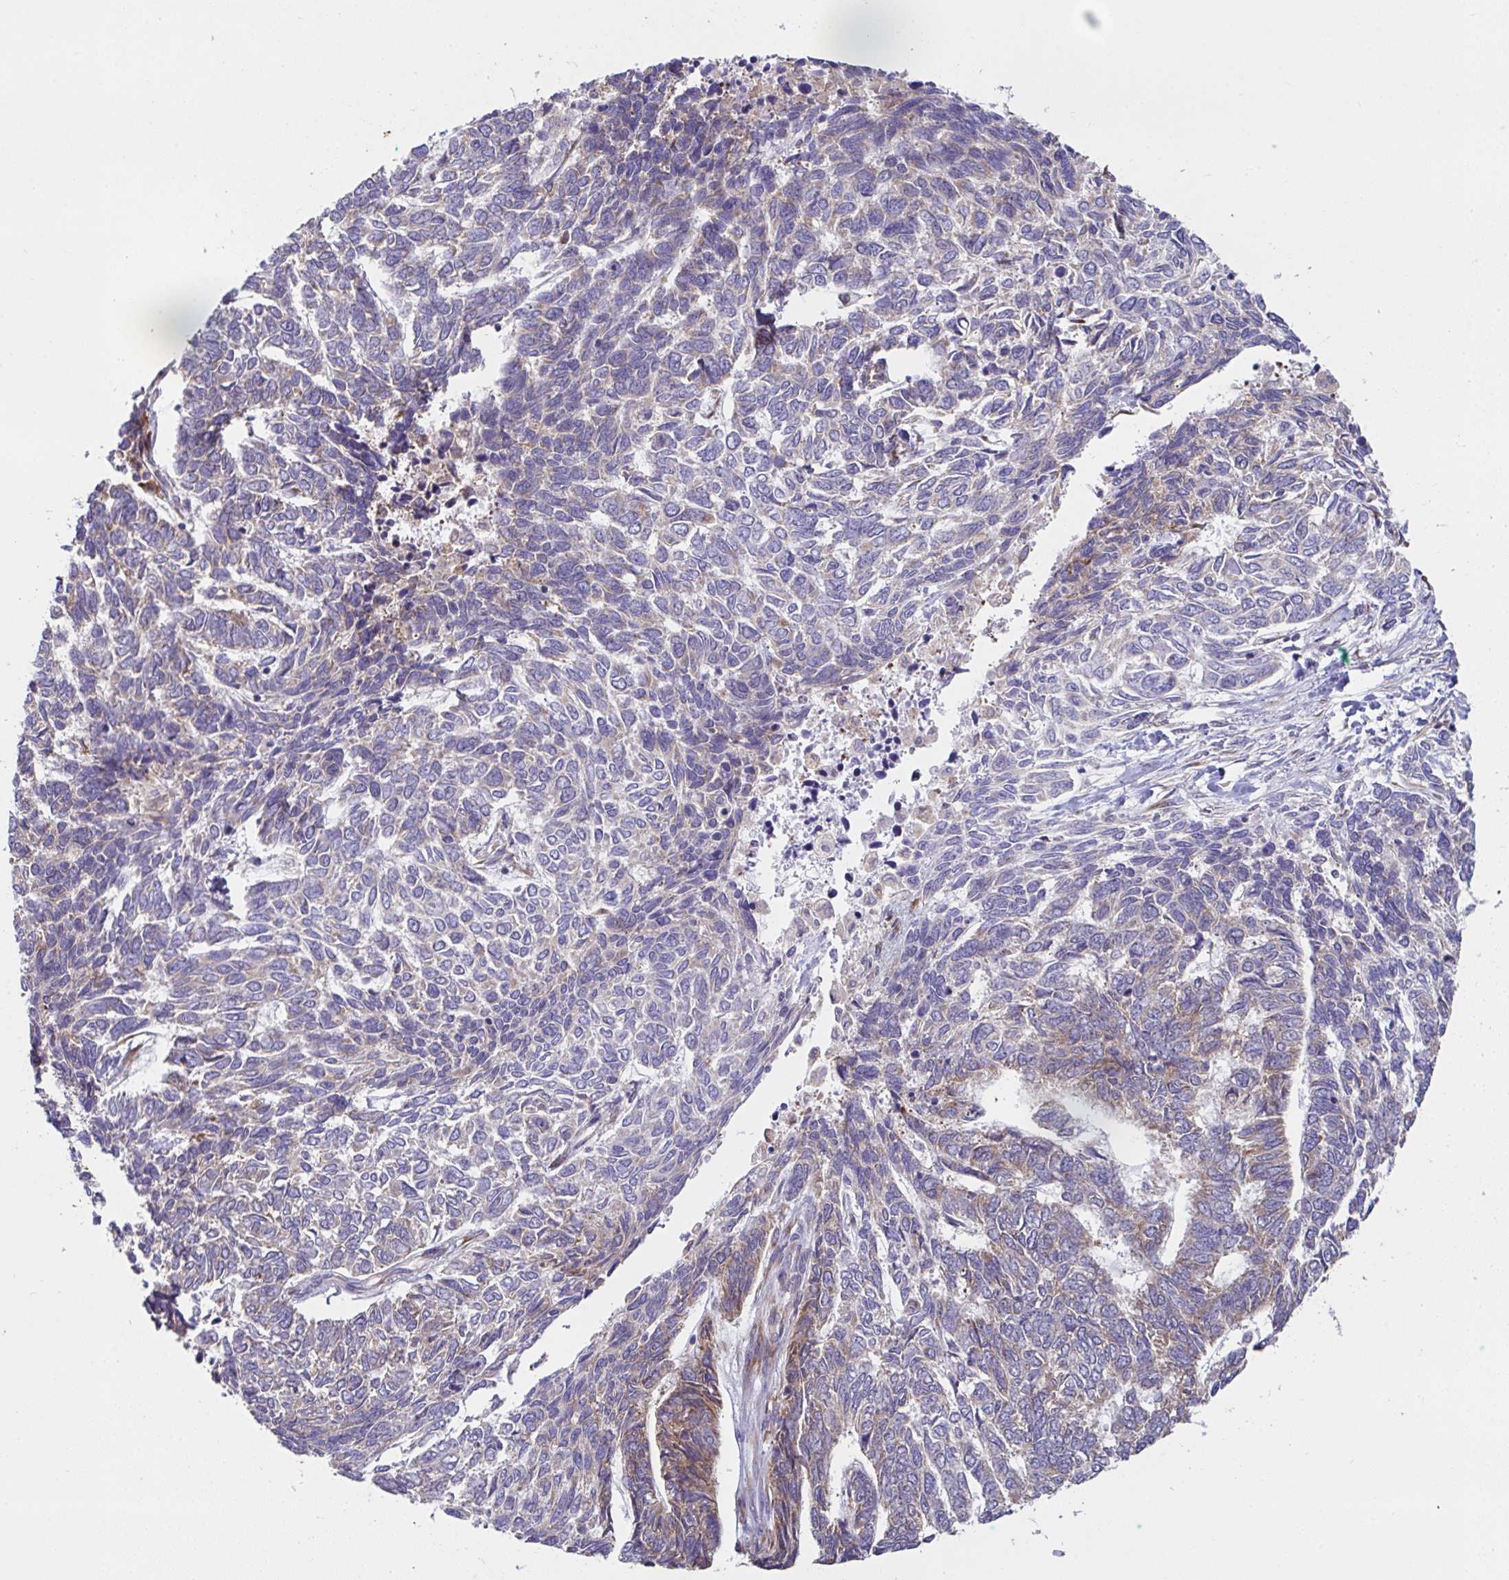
{"staining": {"intensity": "moderate", "quantity": "<25%", "location": "cytoplasmic/membranous"}, "tissue": "skin cancer", "cell_type": "Tumor cells", "image_type": "cancer", "snomed": [{"axis": "morphology", "description": "Basal cell carcinoma"}, {"axis": "topography", "description": "Skin"}], "caption": "IHC of basal cell carcinoma (skin) shows low levels of moderate cytoplasmic/membranous expression in approximately <25% of tumor cells. (DAB (3,3'-diaminobenzidine) IHC with brightfield microscopy, high magnification).", "gene": "FAU", "patient": {"sex": "female", "age": 65}}